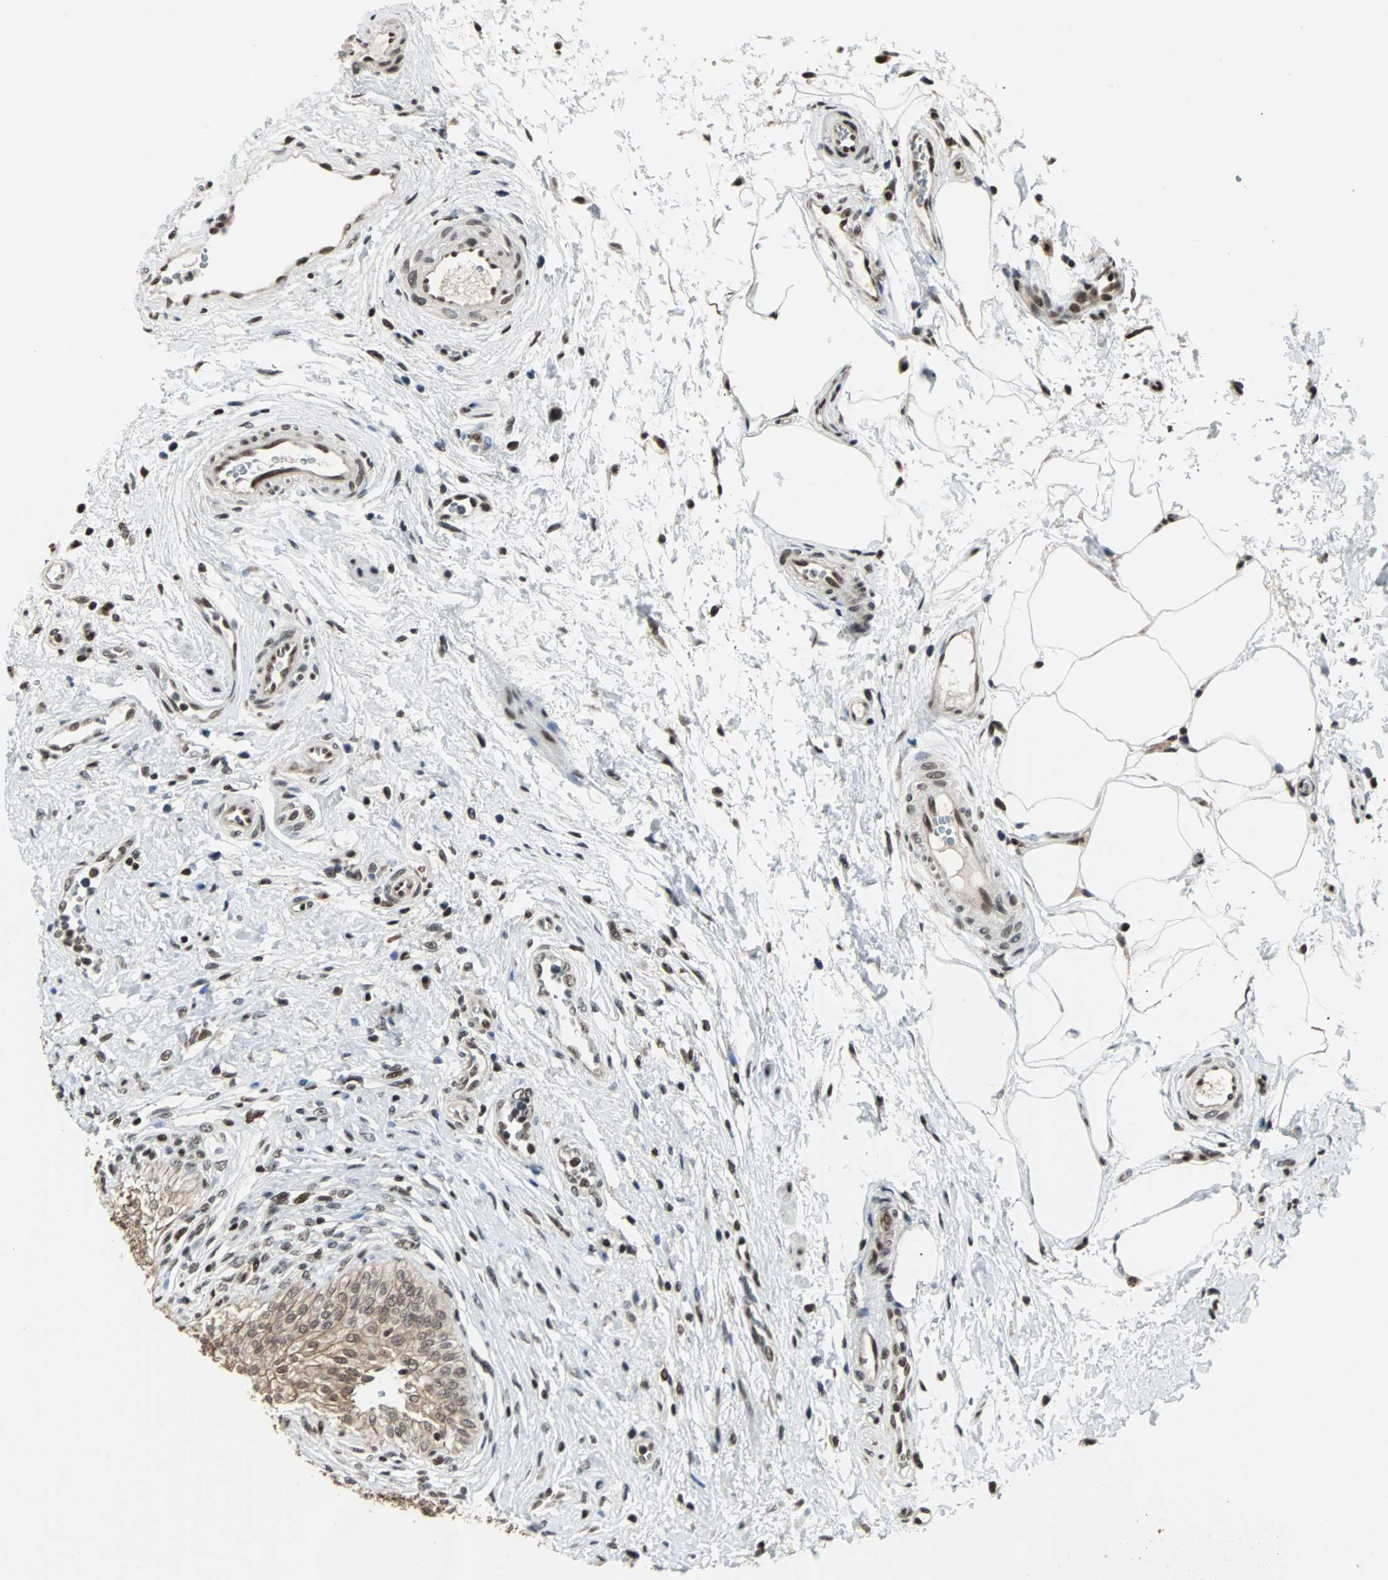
{"staining": {"intensity": "moderate", "quantity": ">75%", "location": "cytoplasmic/membranous,nuclear"}, "tissue": "urinary bladder", "cell_type": "Urothelial cells", "image_type": "normal", "snomed": [{"axis": "morphology", "description": "Normal tissue, NOS"}, {"axis": "morphology", "description": "Urothelial carcinoma, High grade"}, {"axis": "topography", "description": "Urinary bladder"}], "caption": "Immunohistochemical staining of unremarkable urinary bladder reveals moderate cytoplasmic/membranous,nuclear protein expression in about >75% of urothelial cells.", "gene": "TERF2IP", "patient": {"sex": "male", "age": 46}}